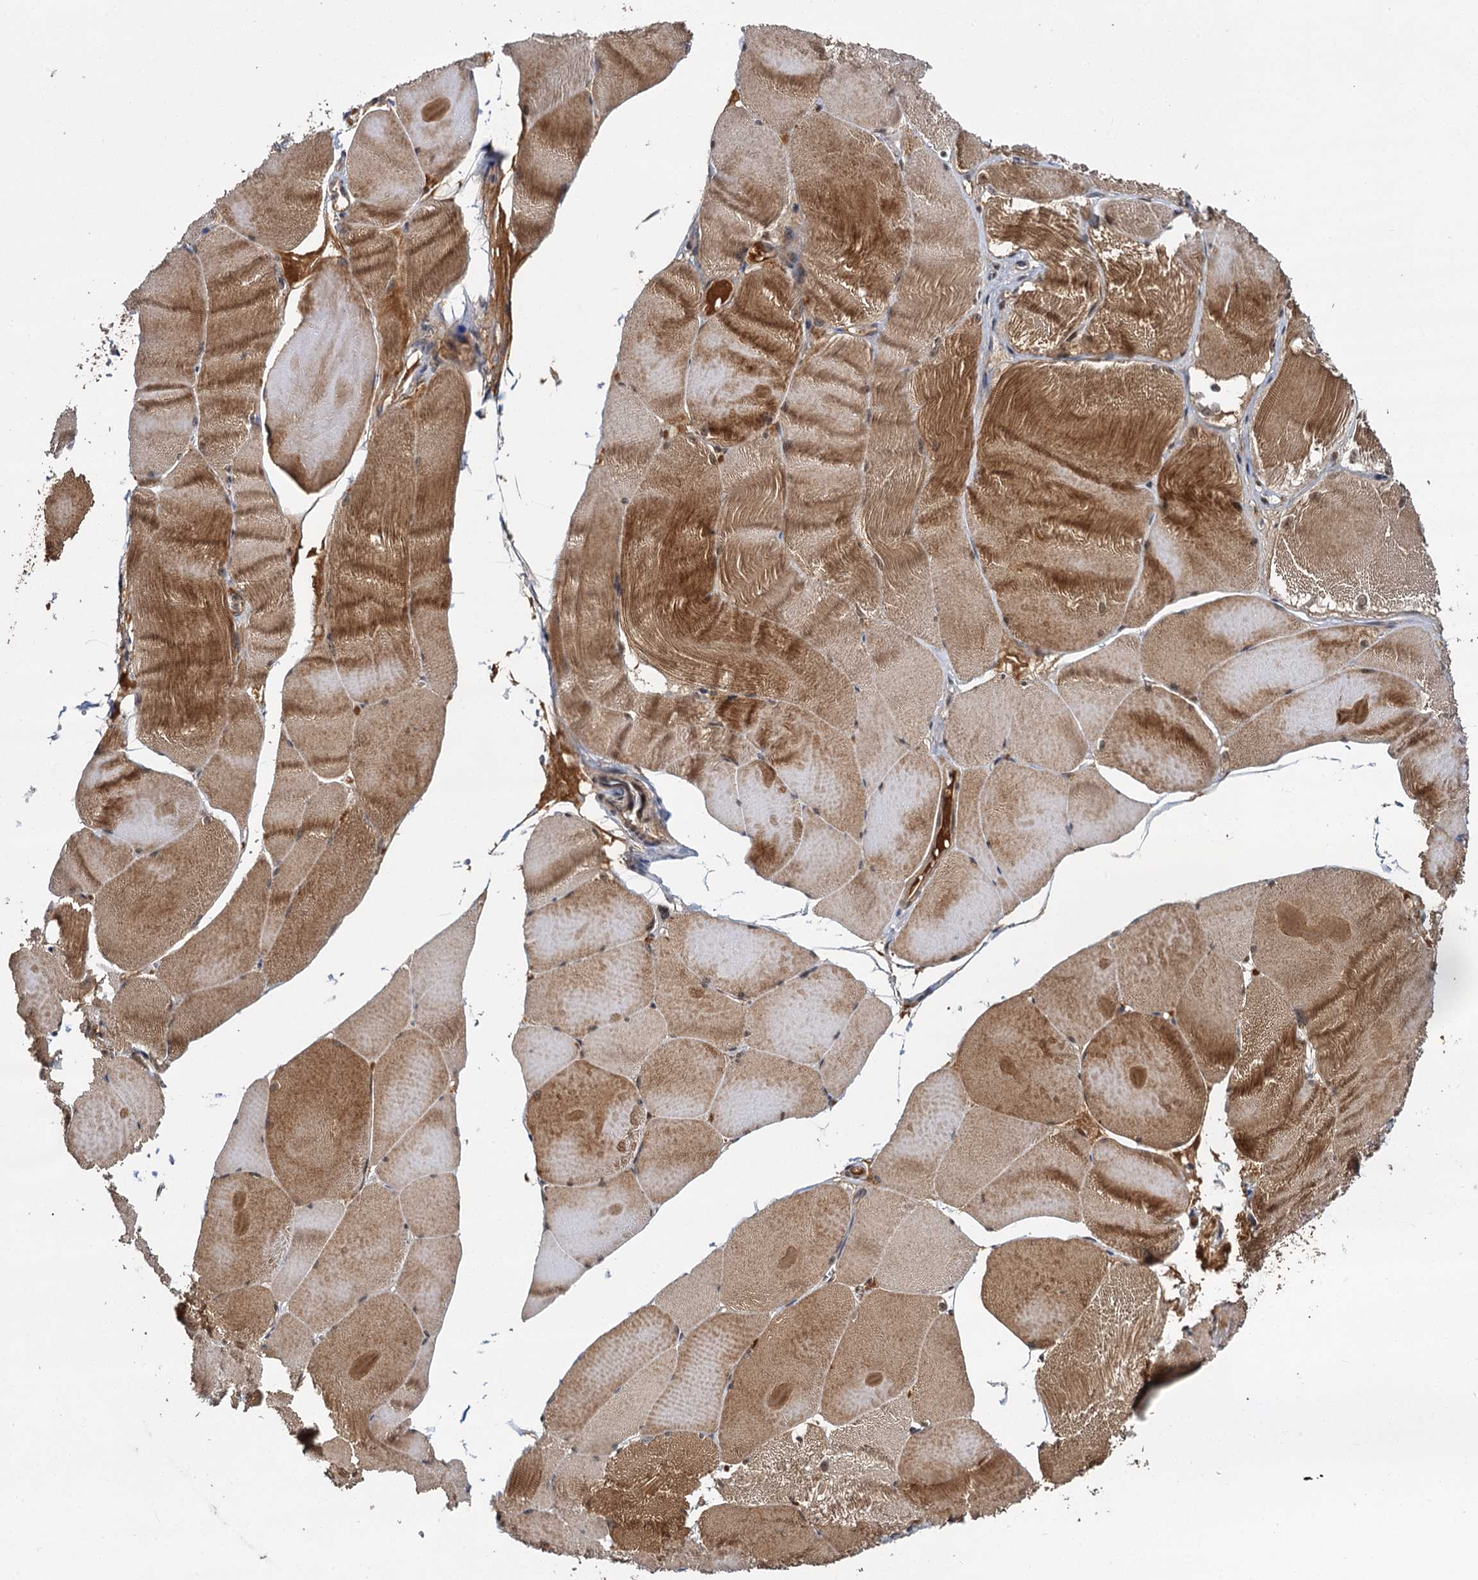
{"staining": {"intensity": "moderate", "quantity": "25%-75%", "location": "cytoplasmic/membranous"}, "tissue": "skeletal muscle", "cell_type": "Myocytes", "image_type": "normal", "snomed": [{"axis": "morphology", "description": "Normal tissue, NOS"}, {"axis": "morphology", "description": "Basal cell carcinoma"}, {"axis": "topography", "description": "Skeletal muscle"}], "caption": "DAB (3,3'-diaminobenzidine) immunohistochemical staining of benign human skeletal muscle exhibits moderate cytoplasmic/membranous protein positivity in approximately 25%-75% of myocytes. The staining is performed using DAB brown chromogen to label protein expression. The nuclei are counter-stained blue using hematoxylin.", "gene": "MBD6", "patient": {"sex": "female", "age": 64}}